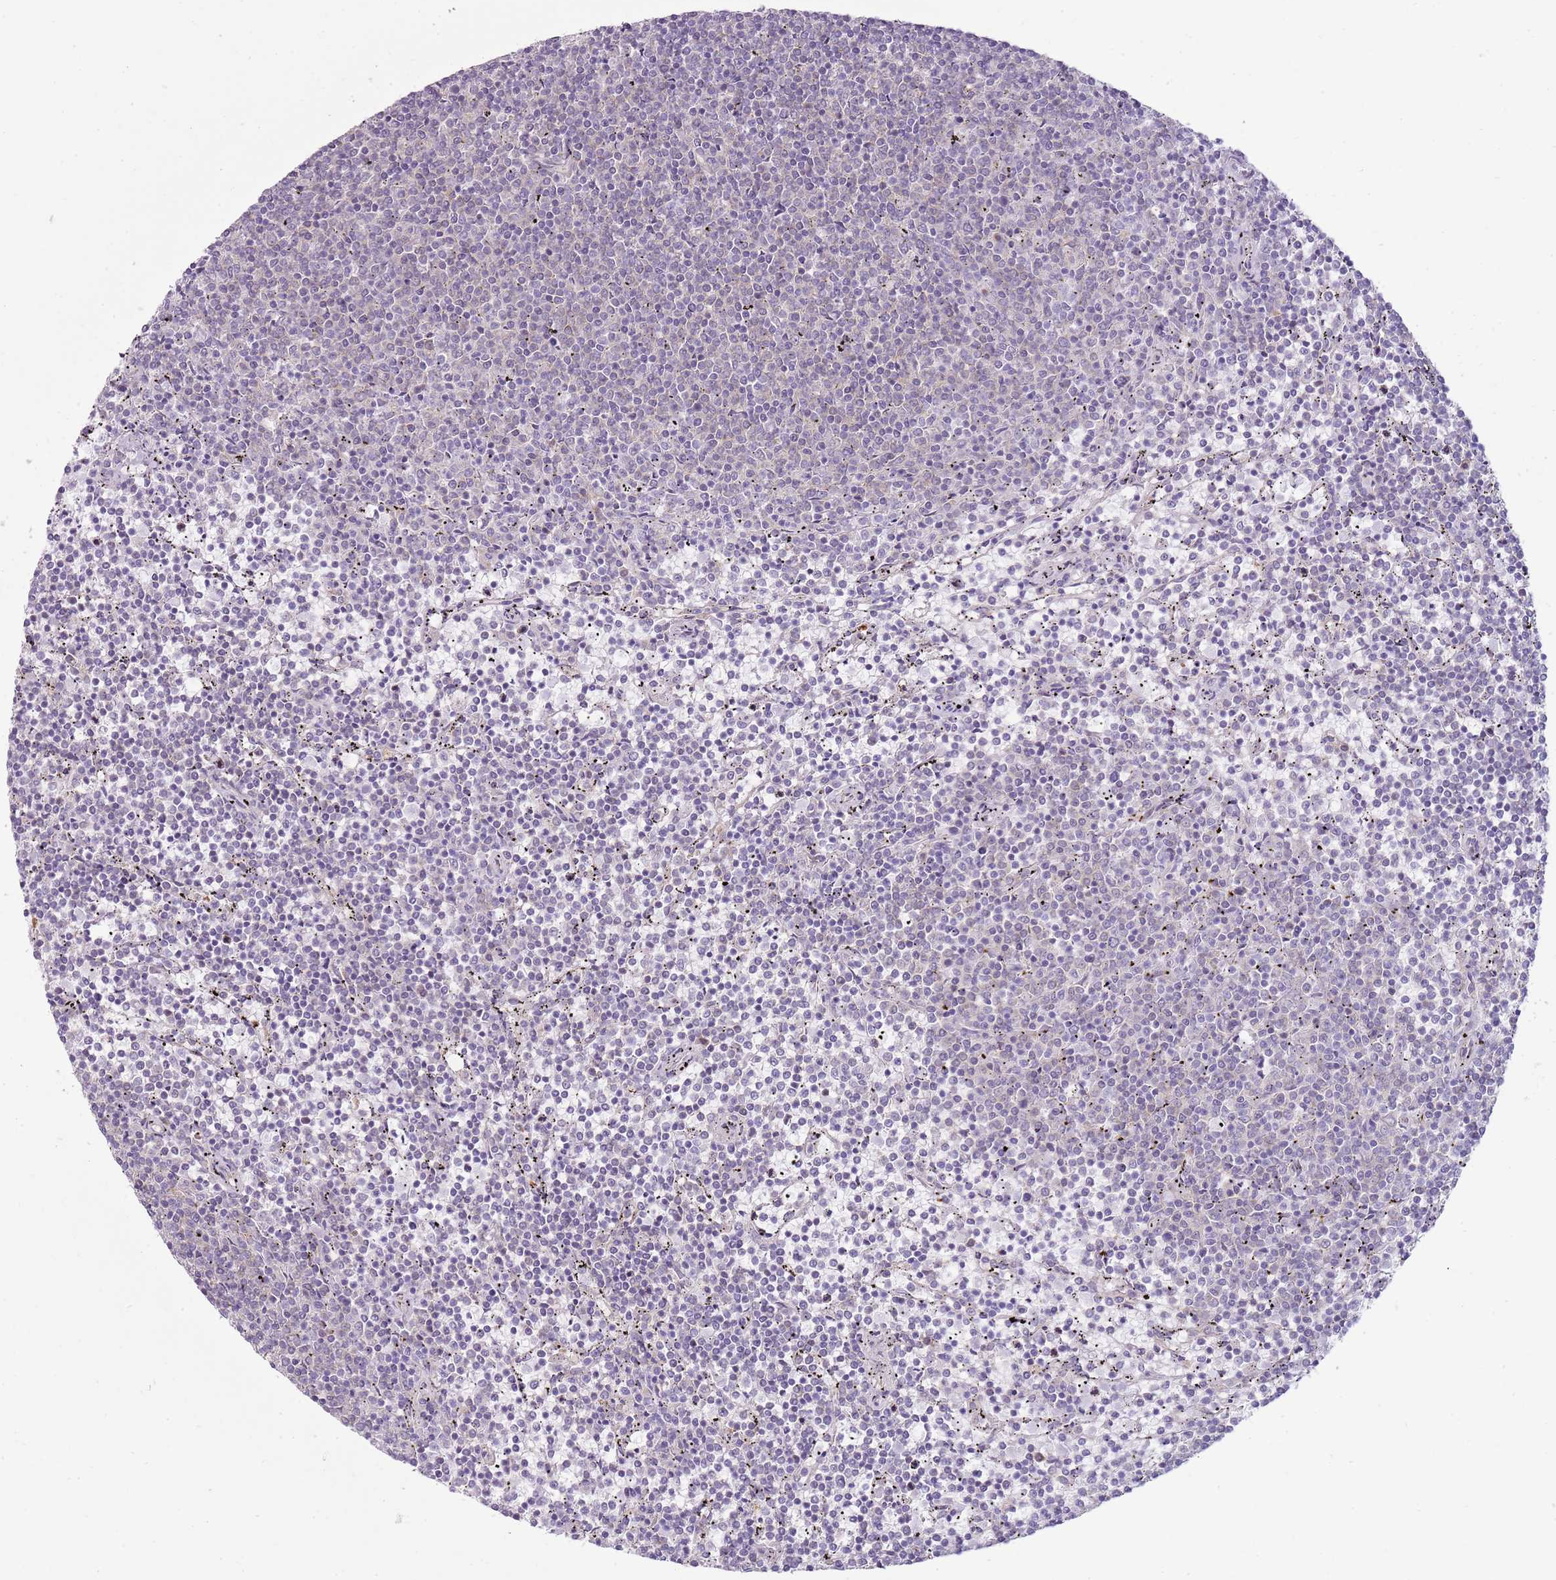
{"staining": {"intensity": "negative", "quantity": "none", "location": "none"}, "tissue": "lymphoma", "cell_type": "Tumor cells", "image_type": "cancer", "snomed": [{"axis": "morphology", "description": "Malignant lymphoma, non-Hodgkin's type, Low grade"}, {"axis": "topography", "description": "Spleen"}], "caption": "This is a histopathology image of immunohistochemistry staining of lymphoma, which shows no expression in tumor cells. Brightfield microscopy of immunohistochemistry stained with DAB (3,3'-diaminobenzidine) (brown) and hematoxylin (blue), captured at high magnification.", "gene": "SNX1", "patient": {"sex": "female", "age": 50}}